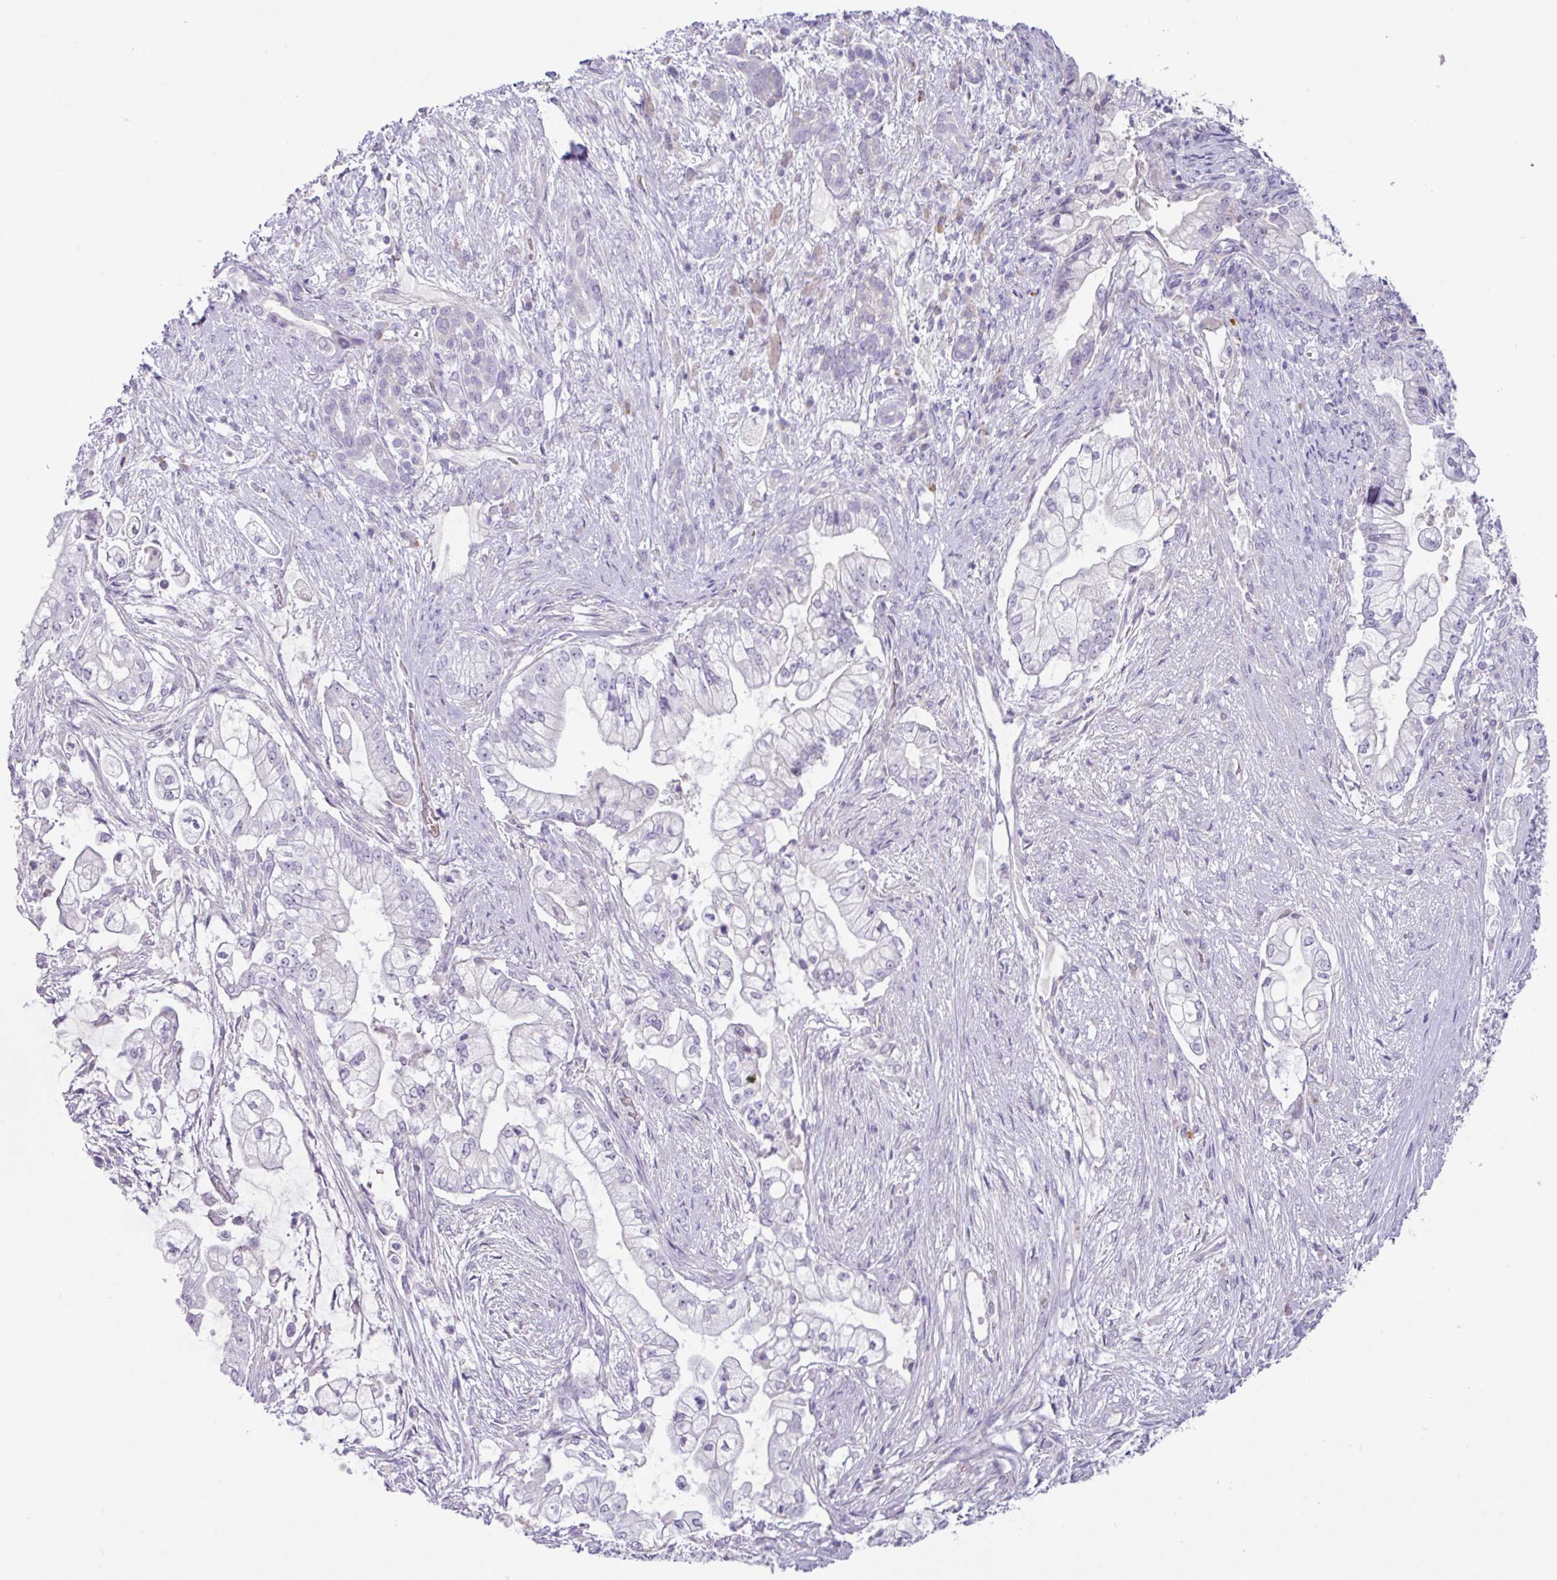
{"staining": {"intensity": "negative", "quantity": "none", "location": "none"}, "tissue": "pancreatic cancer", "cell_type": "Tumor cells", "image_type": "cancer", "snomed": [{"axis": "morphology", "description": "Adenocarcinoma, NOS"}, {"axis": "topography", "description": "Pancreas"}], "caption": "Pancreatic adenocarcinoma stained for a protein using immunohistochemistry demonstrates no staining tumor cells.", "gene": "ZNF524", "patient": {"sex": "female", "age": 69}}